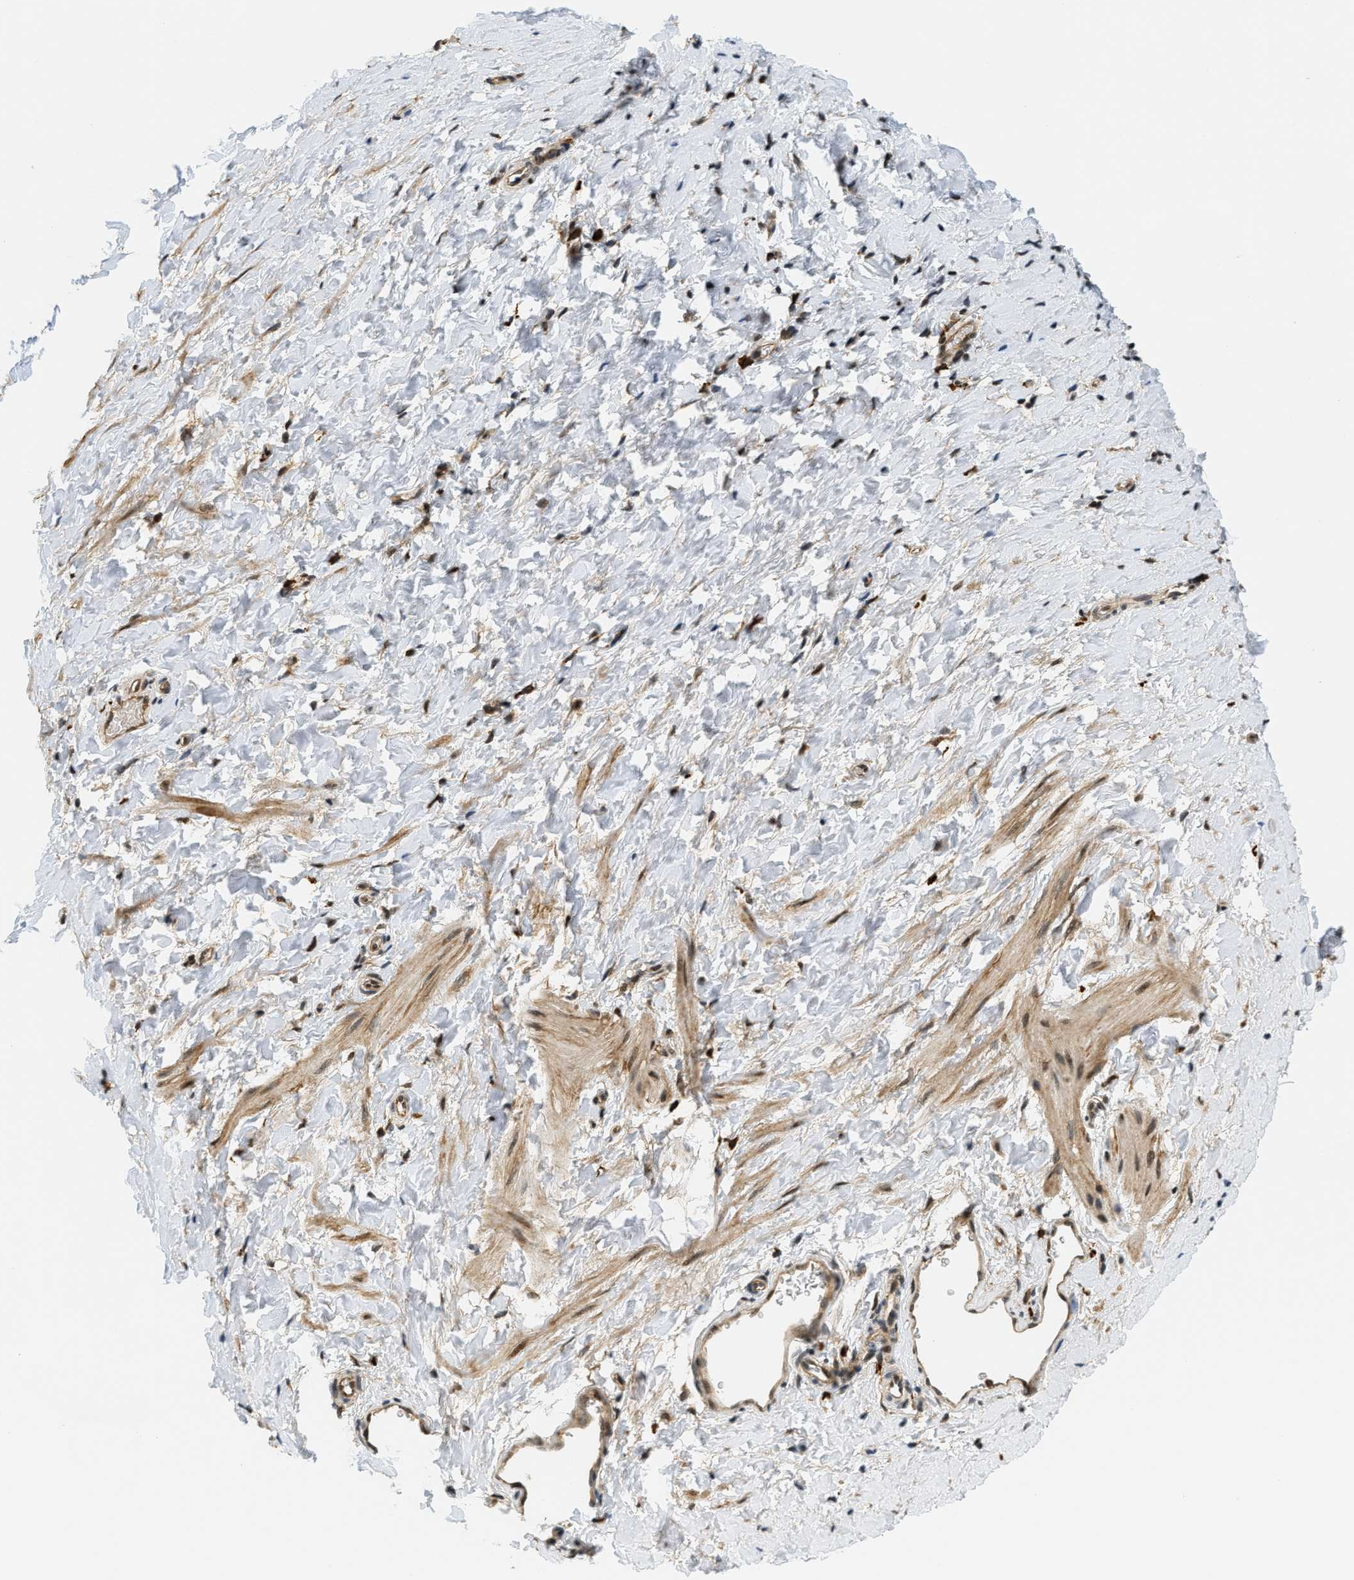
{"staining": {"intensity": "weak", "quantity": ">75%", "location": "cytoplasmic/membranous"}, "tissue": "smooth muscle", "cell_type": "Smooth muscle cells", "image_type": "normal", "snomed": [{"axis": "morphology", "description": "Normal tissue, NOS"}, {"axis": "topography", "description": "Smooth muscle"}], "caption": "This is a histology image of immunohistochemistry (IHC) staining of normal smooth muscle, which shows weak staining in the cytoplasmic/membranous of smooth muscle cells.", "gene": "KMT2A", "patient": {"sex": "male", "age": 16}}